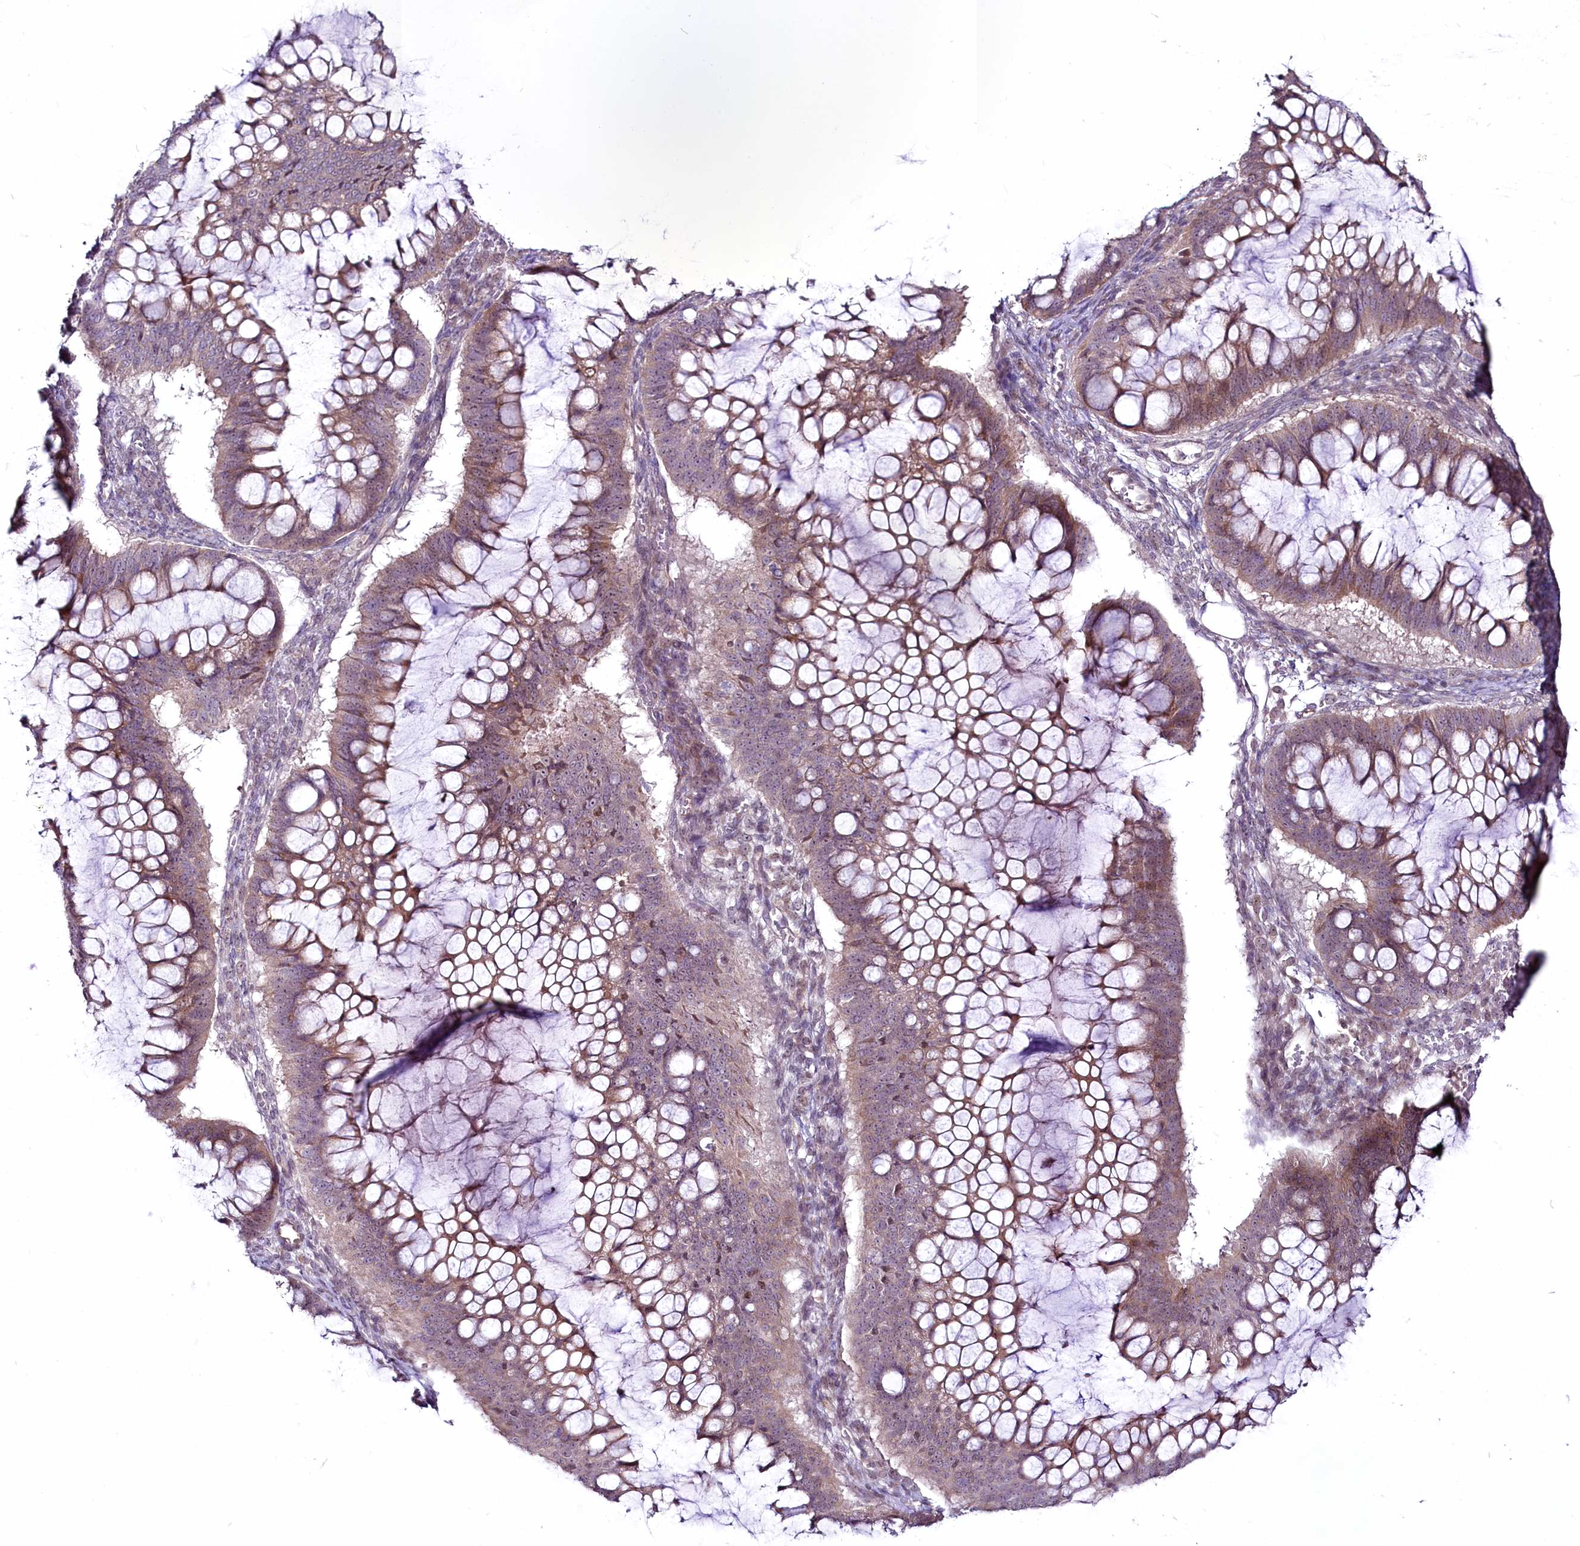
{"staining": {"intensity": "weak", "quantity": "25%-75%", "location": "cytoplasmic/membranous,nuclear"}, "tissue": "ovarian cancer", "cell_type": "Tumor cells", "image_type": "cancer", "snomed": [{"axis": "morphology", "description": "Cystadenocarcinoma, mucinous, NOS"}, {"axis": "topography", "description": "Ovary"}], "caption": "The immunohistochemical stain shows weak cytoplasmic/membranous and nuclear positivity in tumor cells of mucinous cystadenocarcinoma (ovarian) tissue. Immunohistochemistry stains the protein in brown and the nuclei are stained blue.", "gene": "RSBN1", "patient": {"sex": "female", "age": 73}}